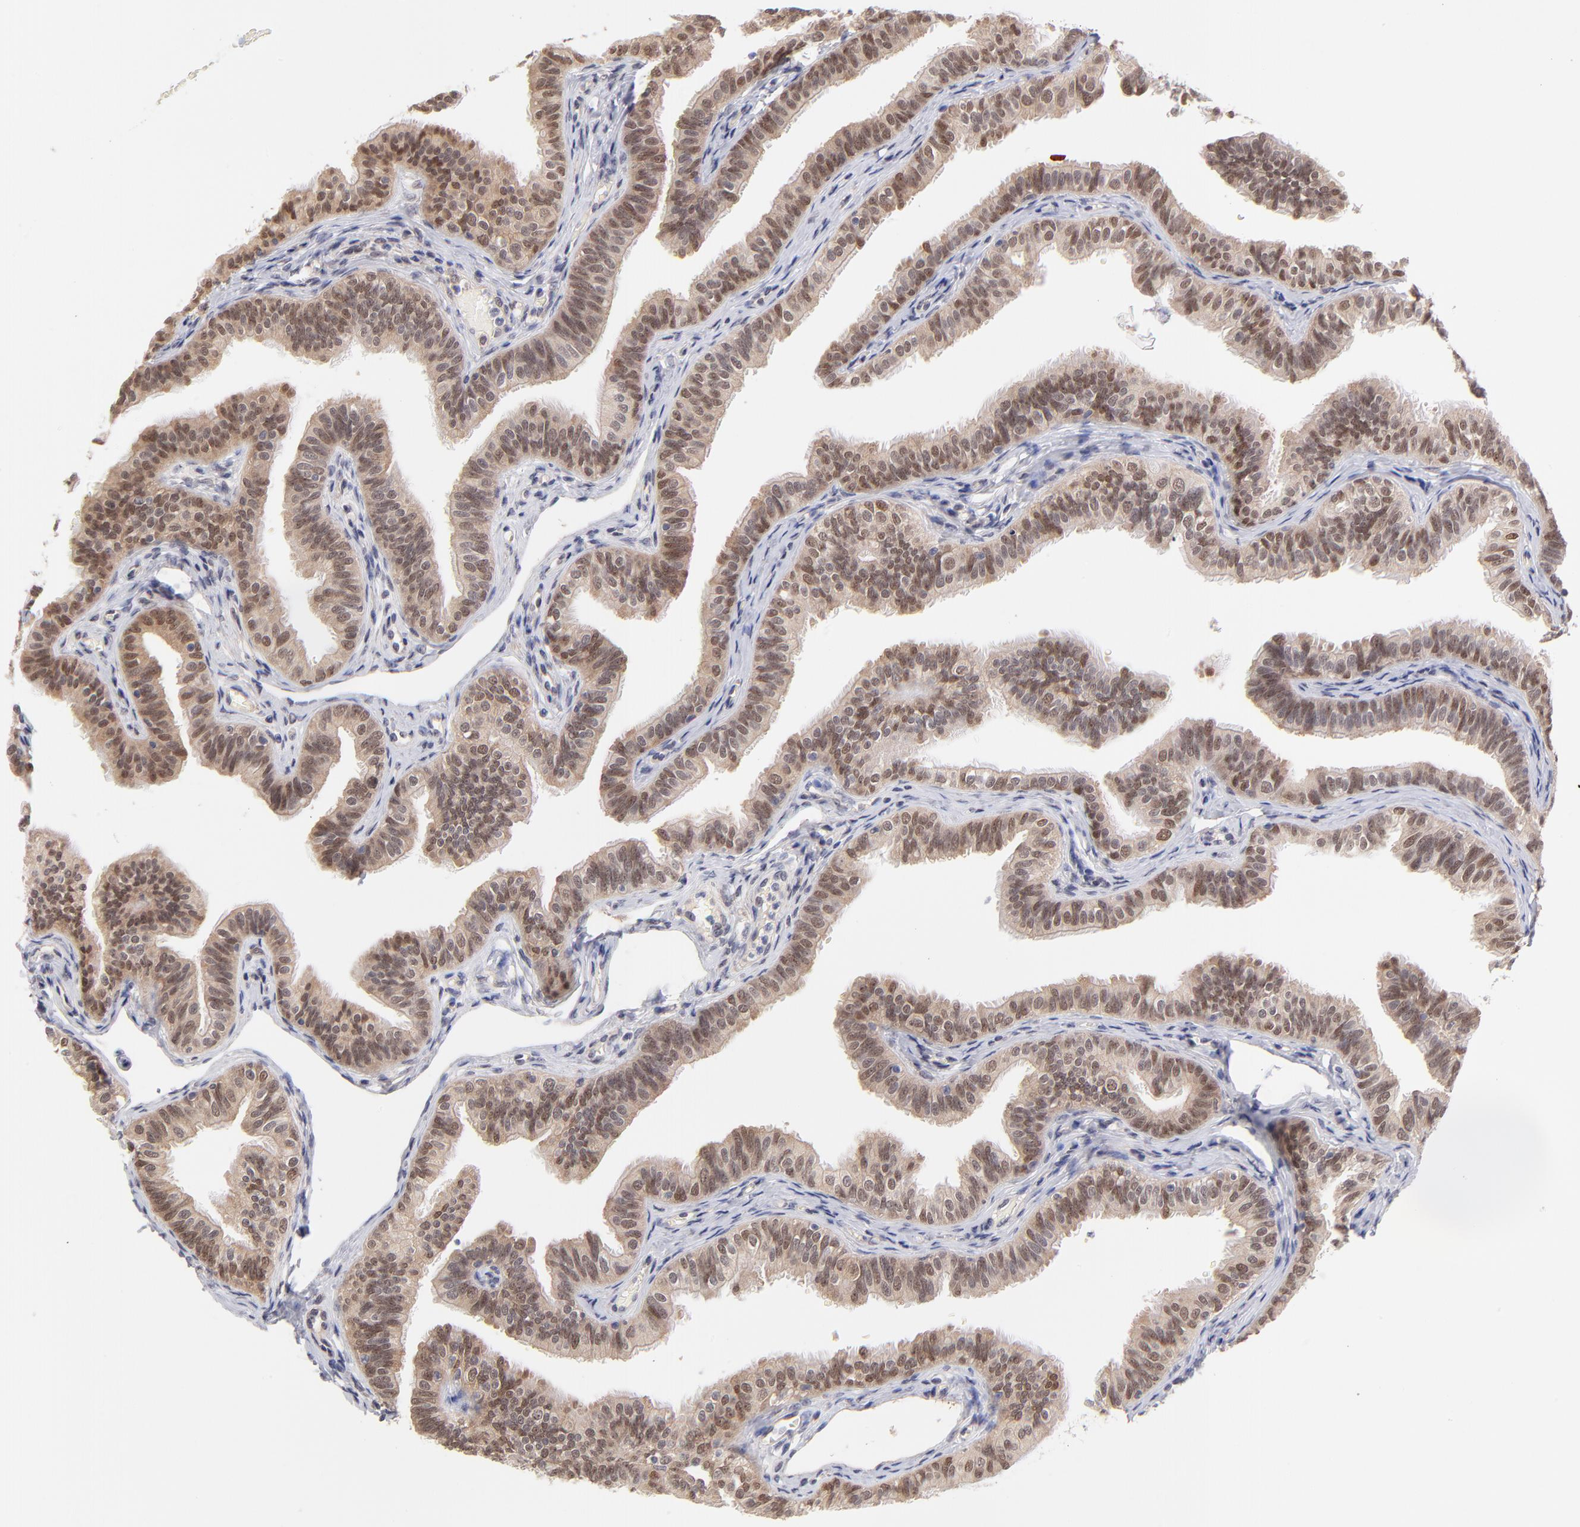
{"staining": {"intensity": "weak", "quantity": ">75%", "location": "cytoplasmic/membranous,nuclear"}, "tissue": "fallopian tube", "cell_type": "Glandular cells", "image_type": "normal", "snomed": [{"axis": "morphology", "description": "Normal tissue, NOS"}, {"axis": "morphology", "description": "Dermoid, NOS"}, {"axis": "topography", "description": "Fallopian tube"}], "caption": "Immunohistochemical staining of normal human fallopian tube demonstrates weak cytoplasmic/membranous,nuclear protein positivity in approximately >75% of glandular cells. Using DAB (brown) and hematoxylin (blue) stains, captured at high magnification using brightfield microscopy.", "gene": "UBE2E2", "patient": {"sex": "female", "age": 33}}